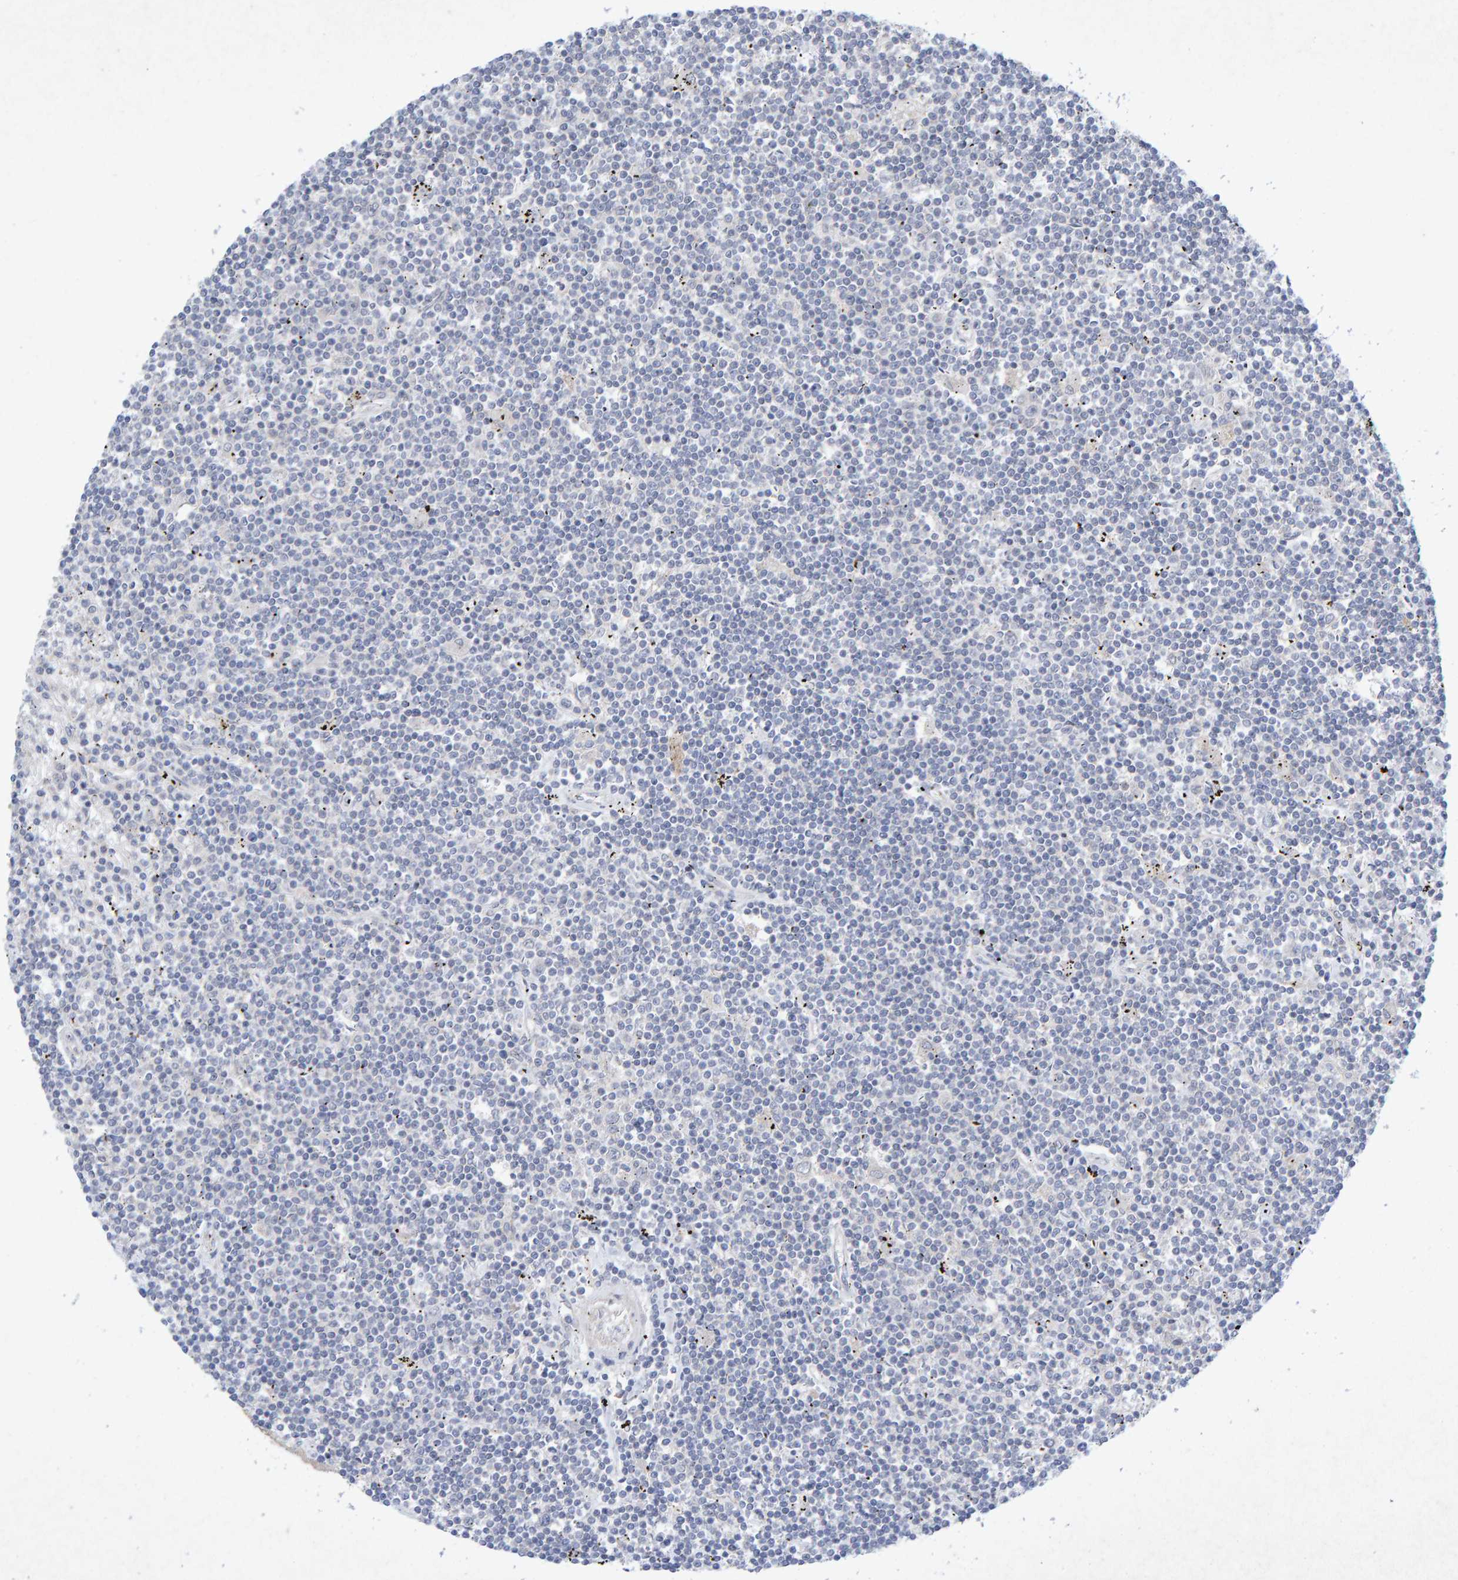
{"staining": {"intensity": "negative", "quantity": "none", "location": "none"}, "tissue": "lymphoma", "cell_type": "Tumor cells", "image_type": "cancer", "snomed": [{"axis": "morphology", "description": "Malignant lymphoma, non-Hodgkin's type, Low grade"}, {"axis": "topography", "description": "Spleen"}], "caption": "IHC of human lymphoma displays no expression in tumor cells.", "gene": "CDH2", "patient": {"sex": "male", "age": 76}}